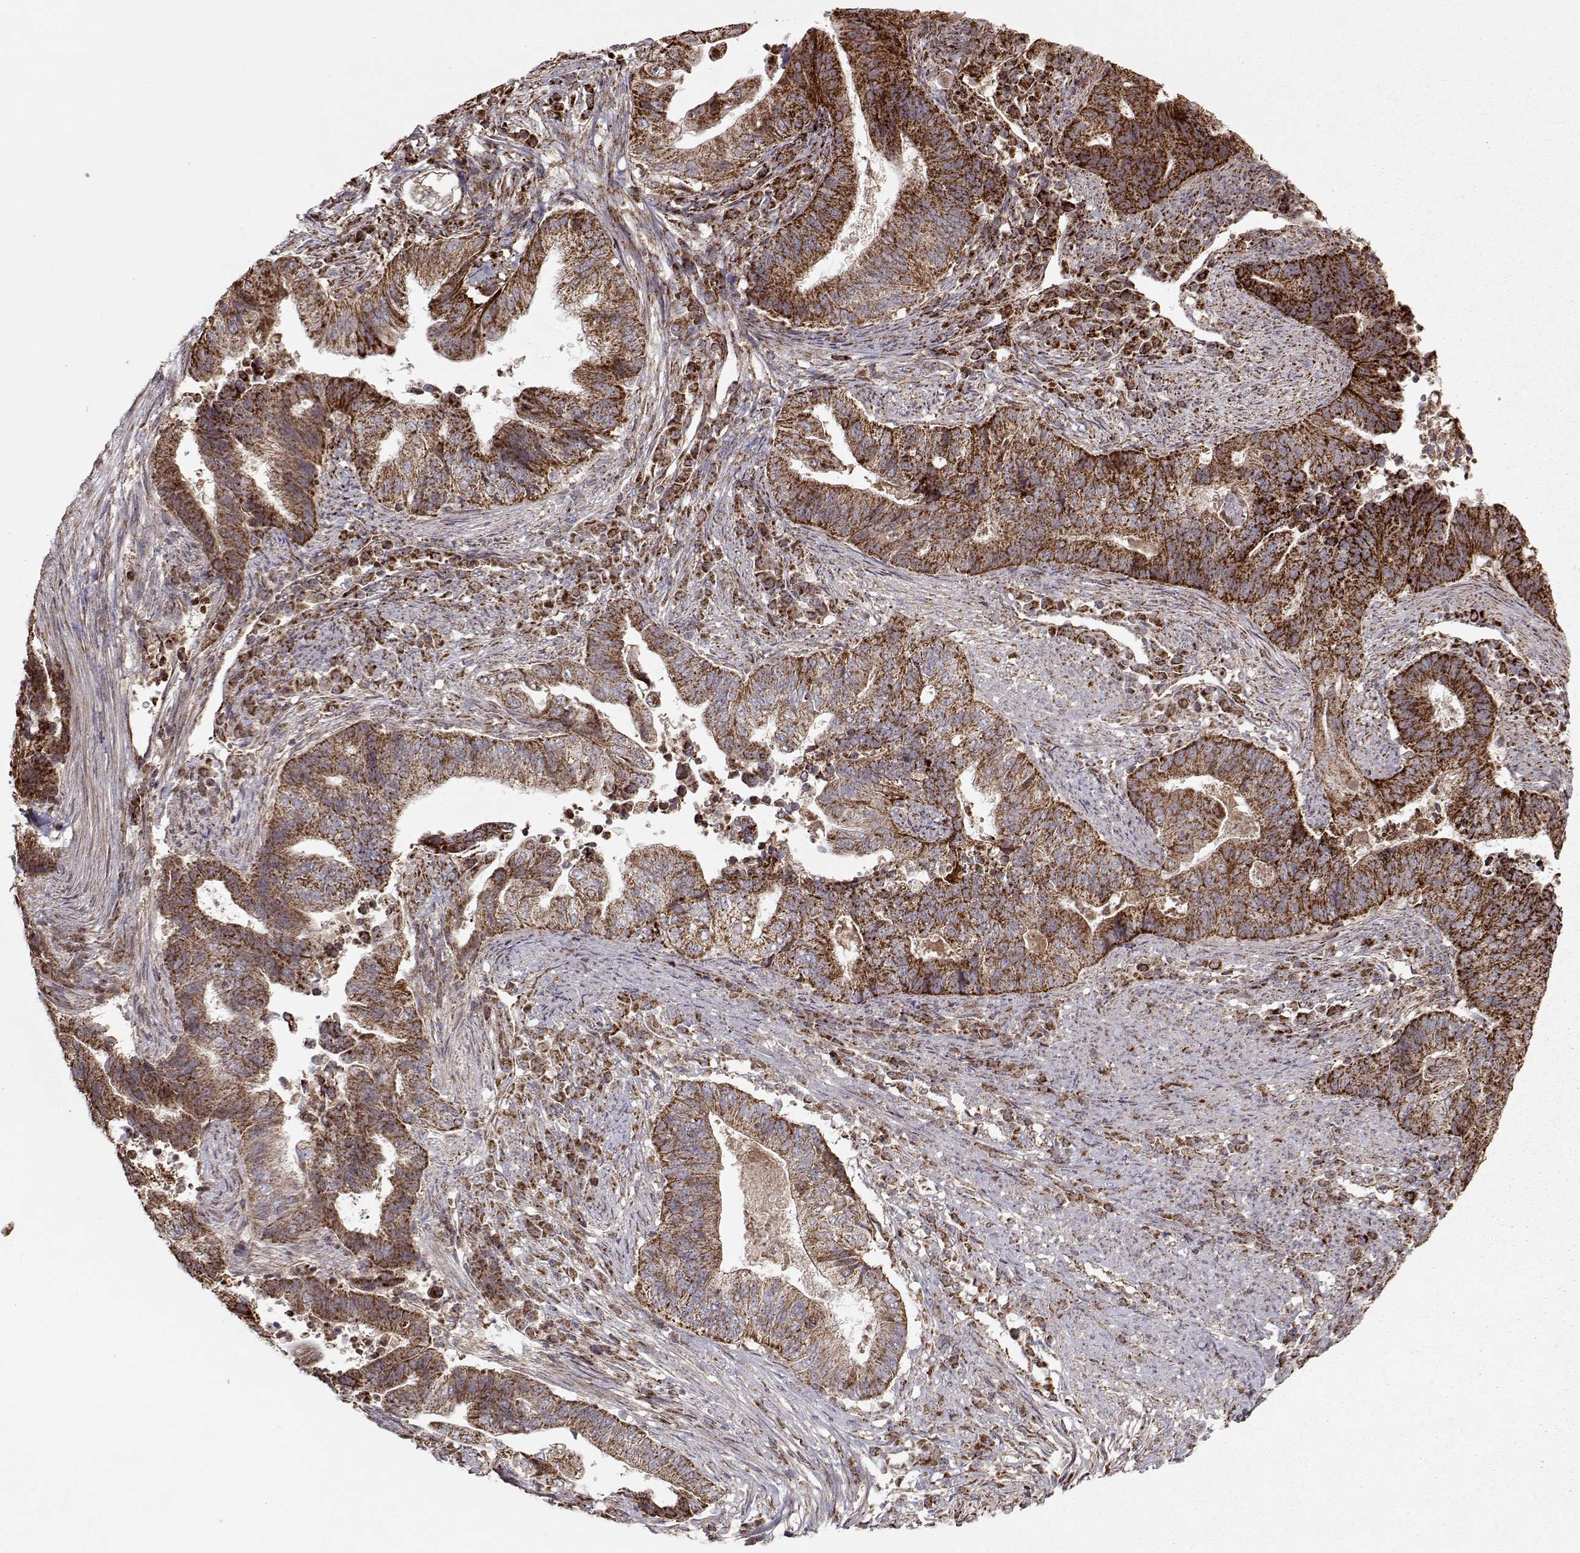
{"staining": {"intensity": "strong", "quantity": ">75%", "location": "cytoplasmic/membranous"}, "tissue": "endometrial cancer", "cell_type": "Tumor cells", "image_type": "cancer", "snomed": [{"axis": "morphology", "description": "Adenocarcinoma, NOS"}, {"axis": "topography", "description": "Uterus"}, {"axis": "topography", "description": "Endometrium"}], "caption": "Adenocarcinoma (endometrial) stained with immunohistochemistry (IHC) shows strong cytoplasmic/membranous staining in about >75% of tumor cells.", "gene": "CMTM3", "patient": {"sex": "female", "age": 54}}